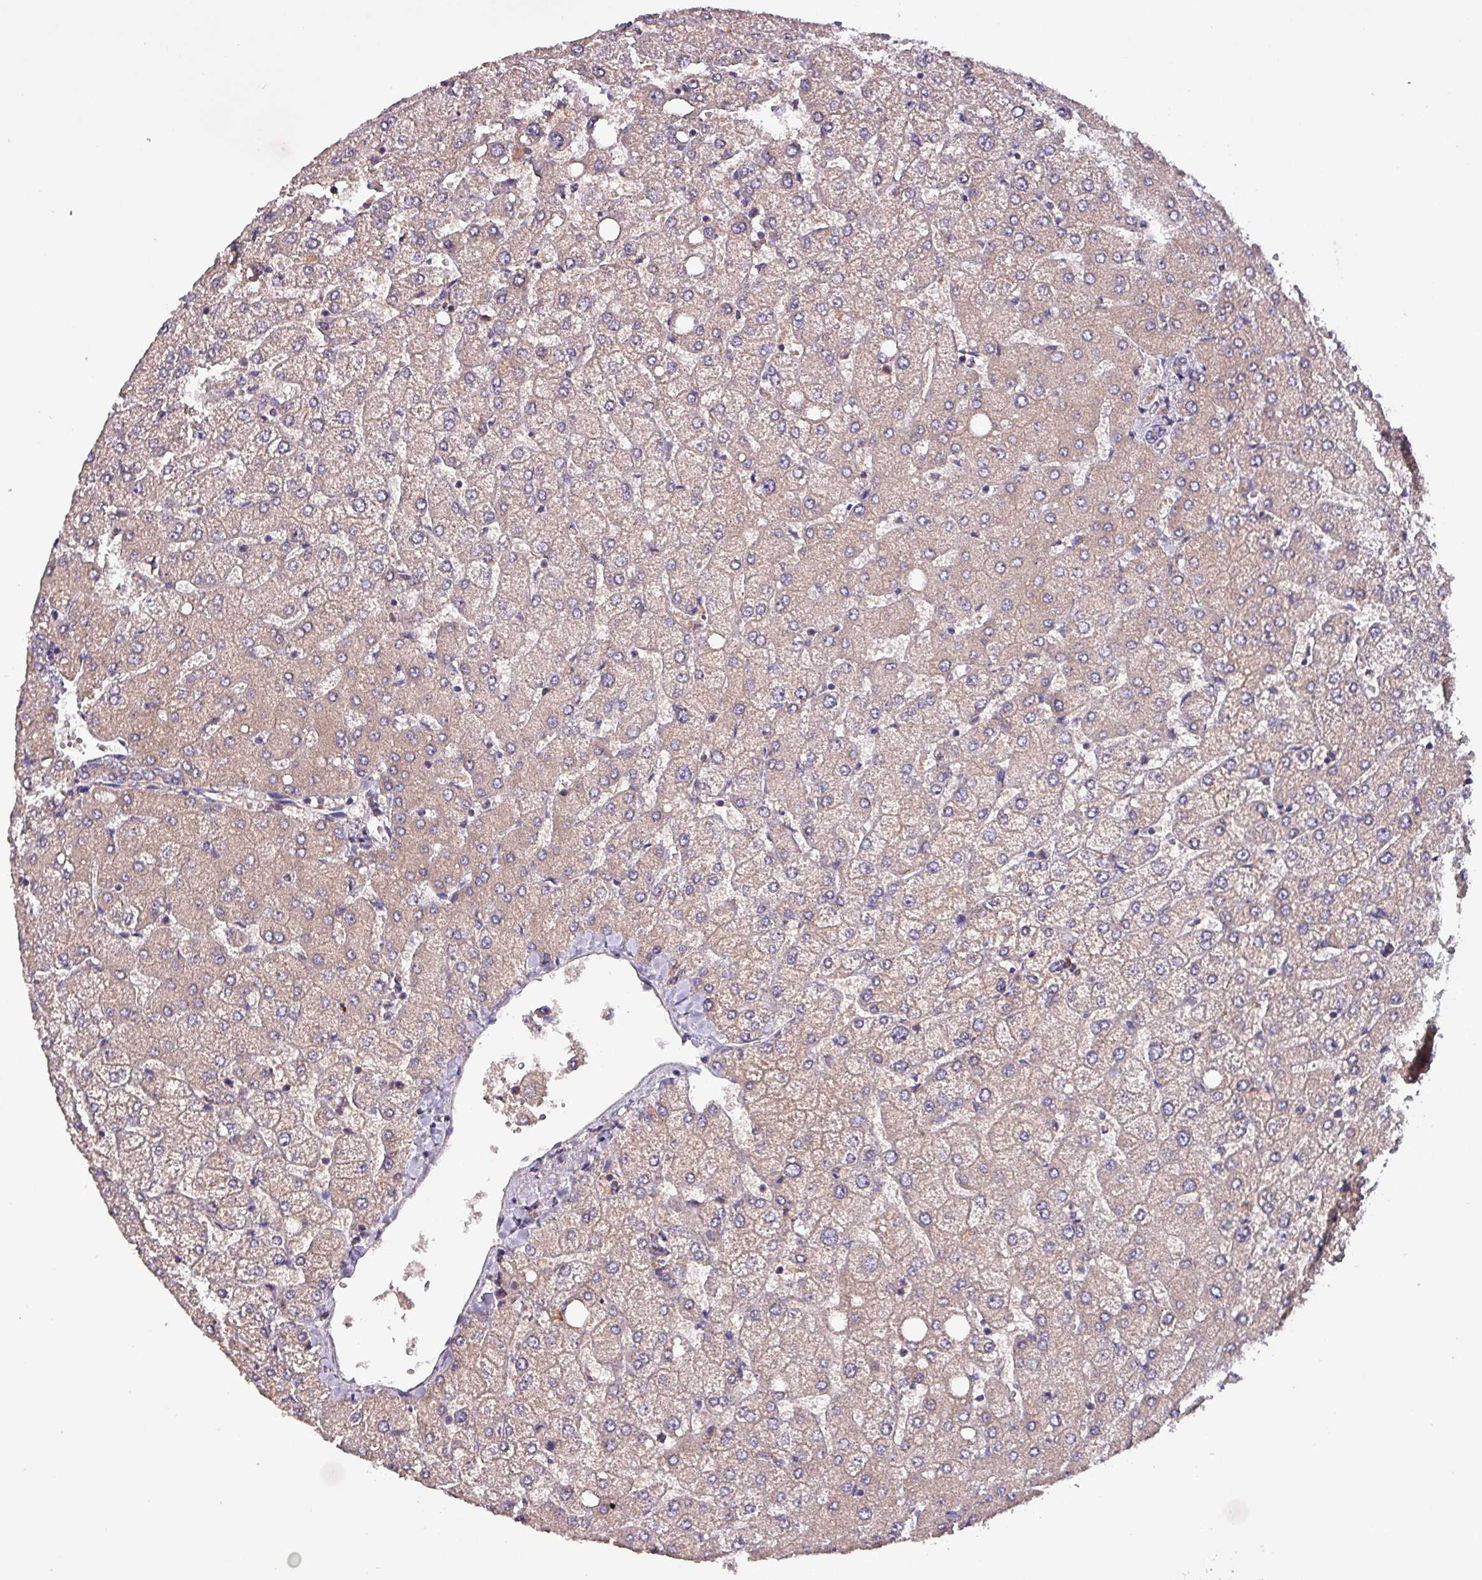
{"staining": {"intensity": "negative", "quantity": "none", "location": "none"}, "tissue": "liver", "cell_type": "Cholangiocytes", "image_type": "normal", "snomed": [{"axis": "morphology", "description": "Normal tissue, NOS"}, {"axis": "topography", "description": "Liver"}], "caption": "The histopathology image exhibits no significant positivity in cholangiocytes of liver.", "gene": "PAFAH1B2", "patient": {"sex": "female", "age": 54}}